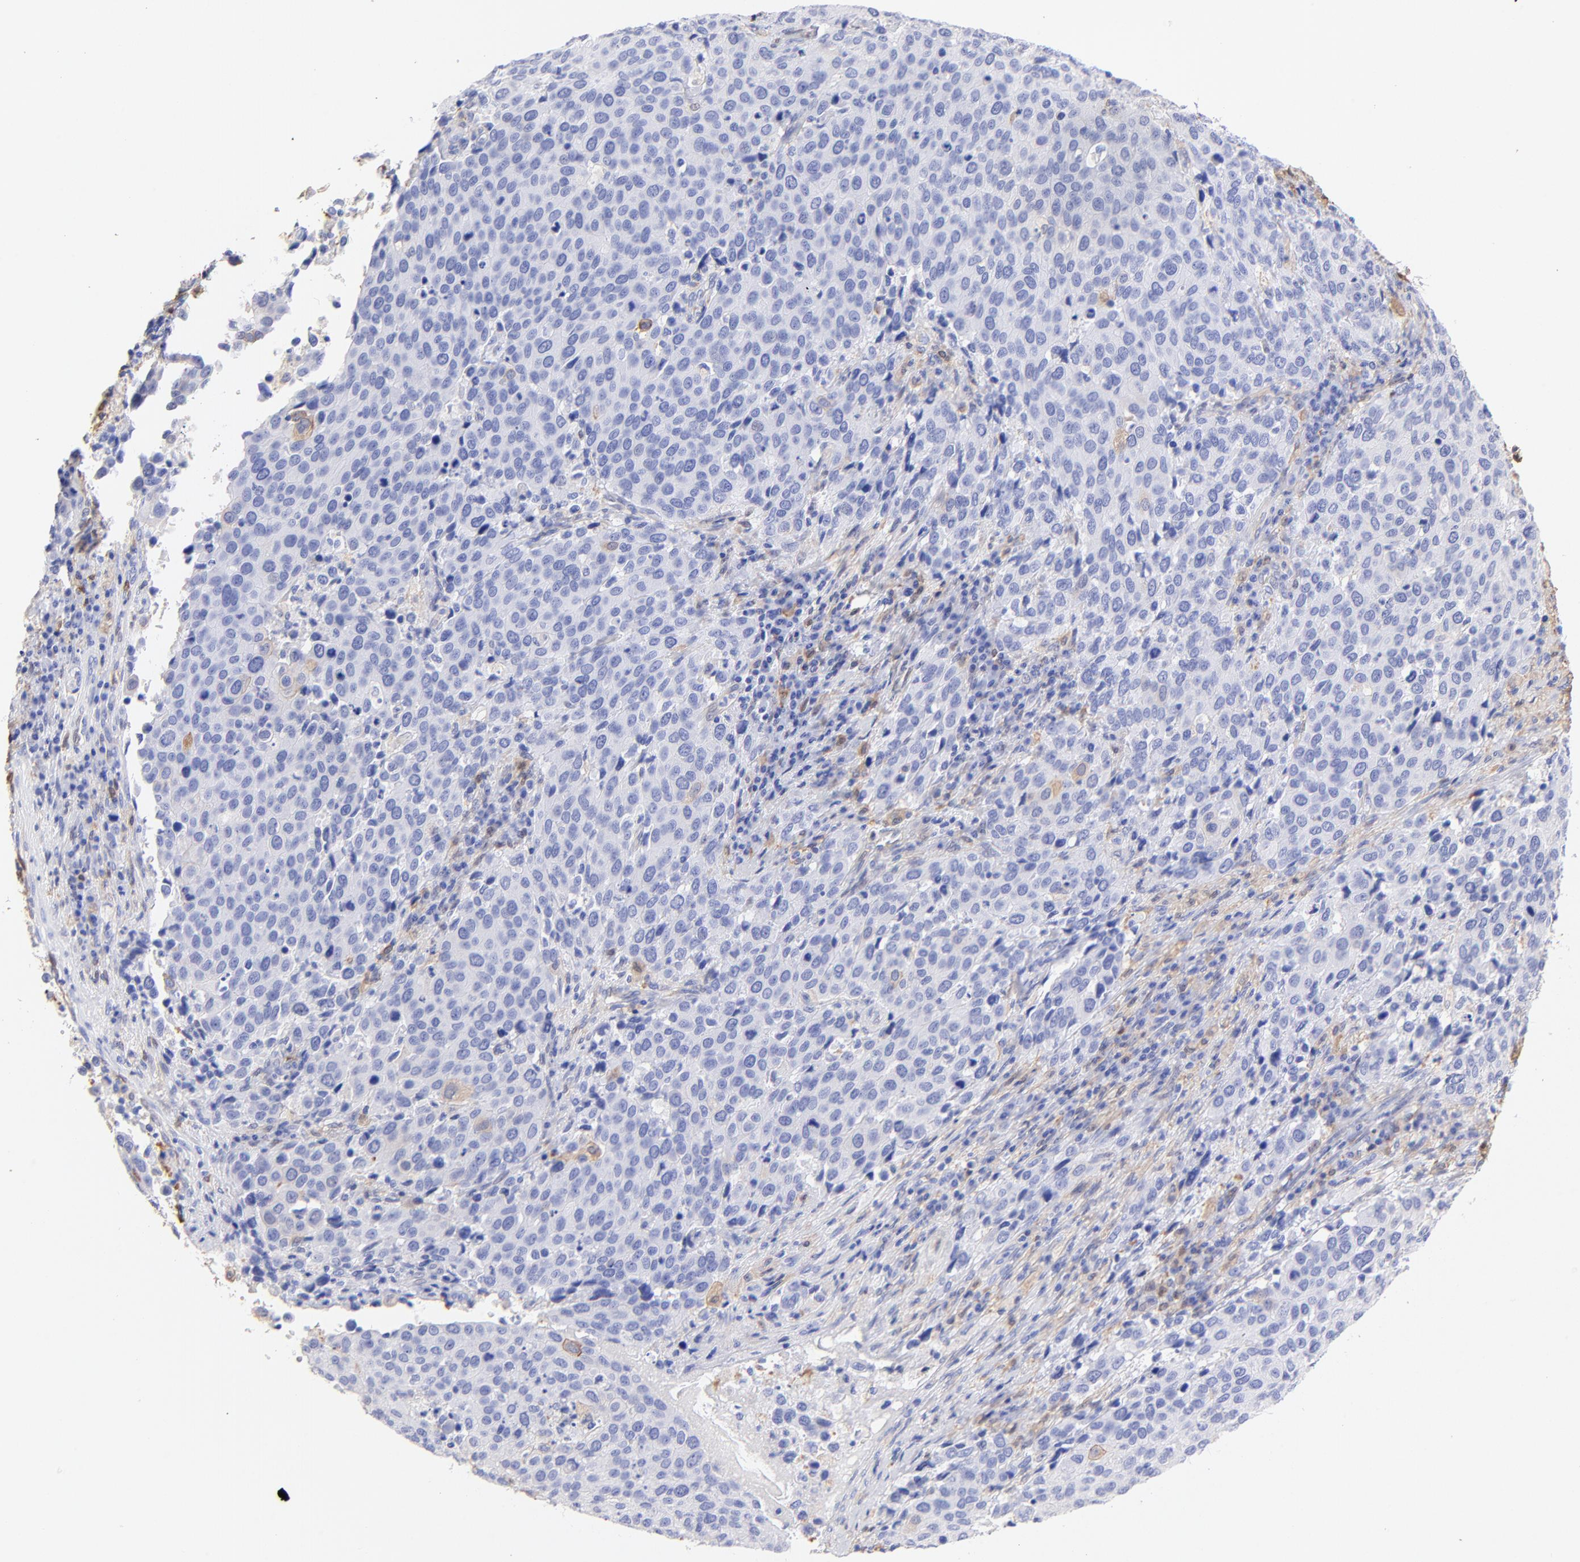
{"staining": {"intensity": "negative", "quantity": "none", "location": "none"}, "tissue": "cervical cancer", "cell_type": "Tumor cells", "image_type": "cancer", "snomed": [{"axis": "morphology", "description": "Squamous cell carcinoma, NOS"}, {"axis": "topography", "description": "Cervix"}], "caption": "Tumor cells are negative for protein expression in human cervical cancer.", "gene": "ALDH1A1", "patient": {"sex": "female", "age": 54}}